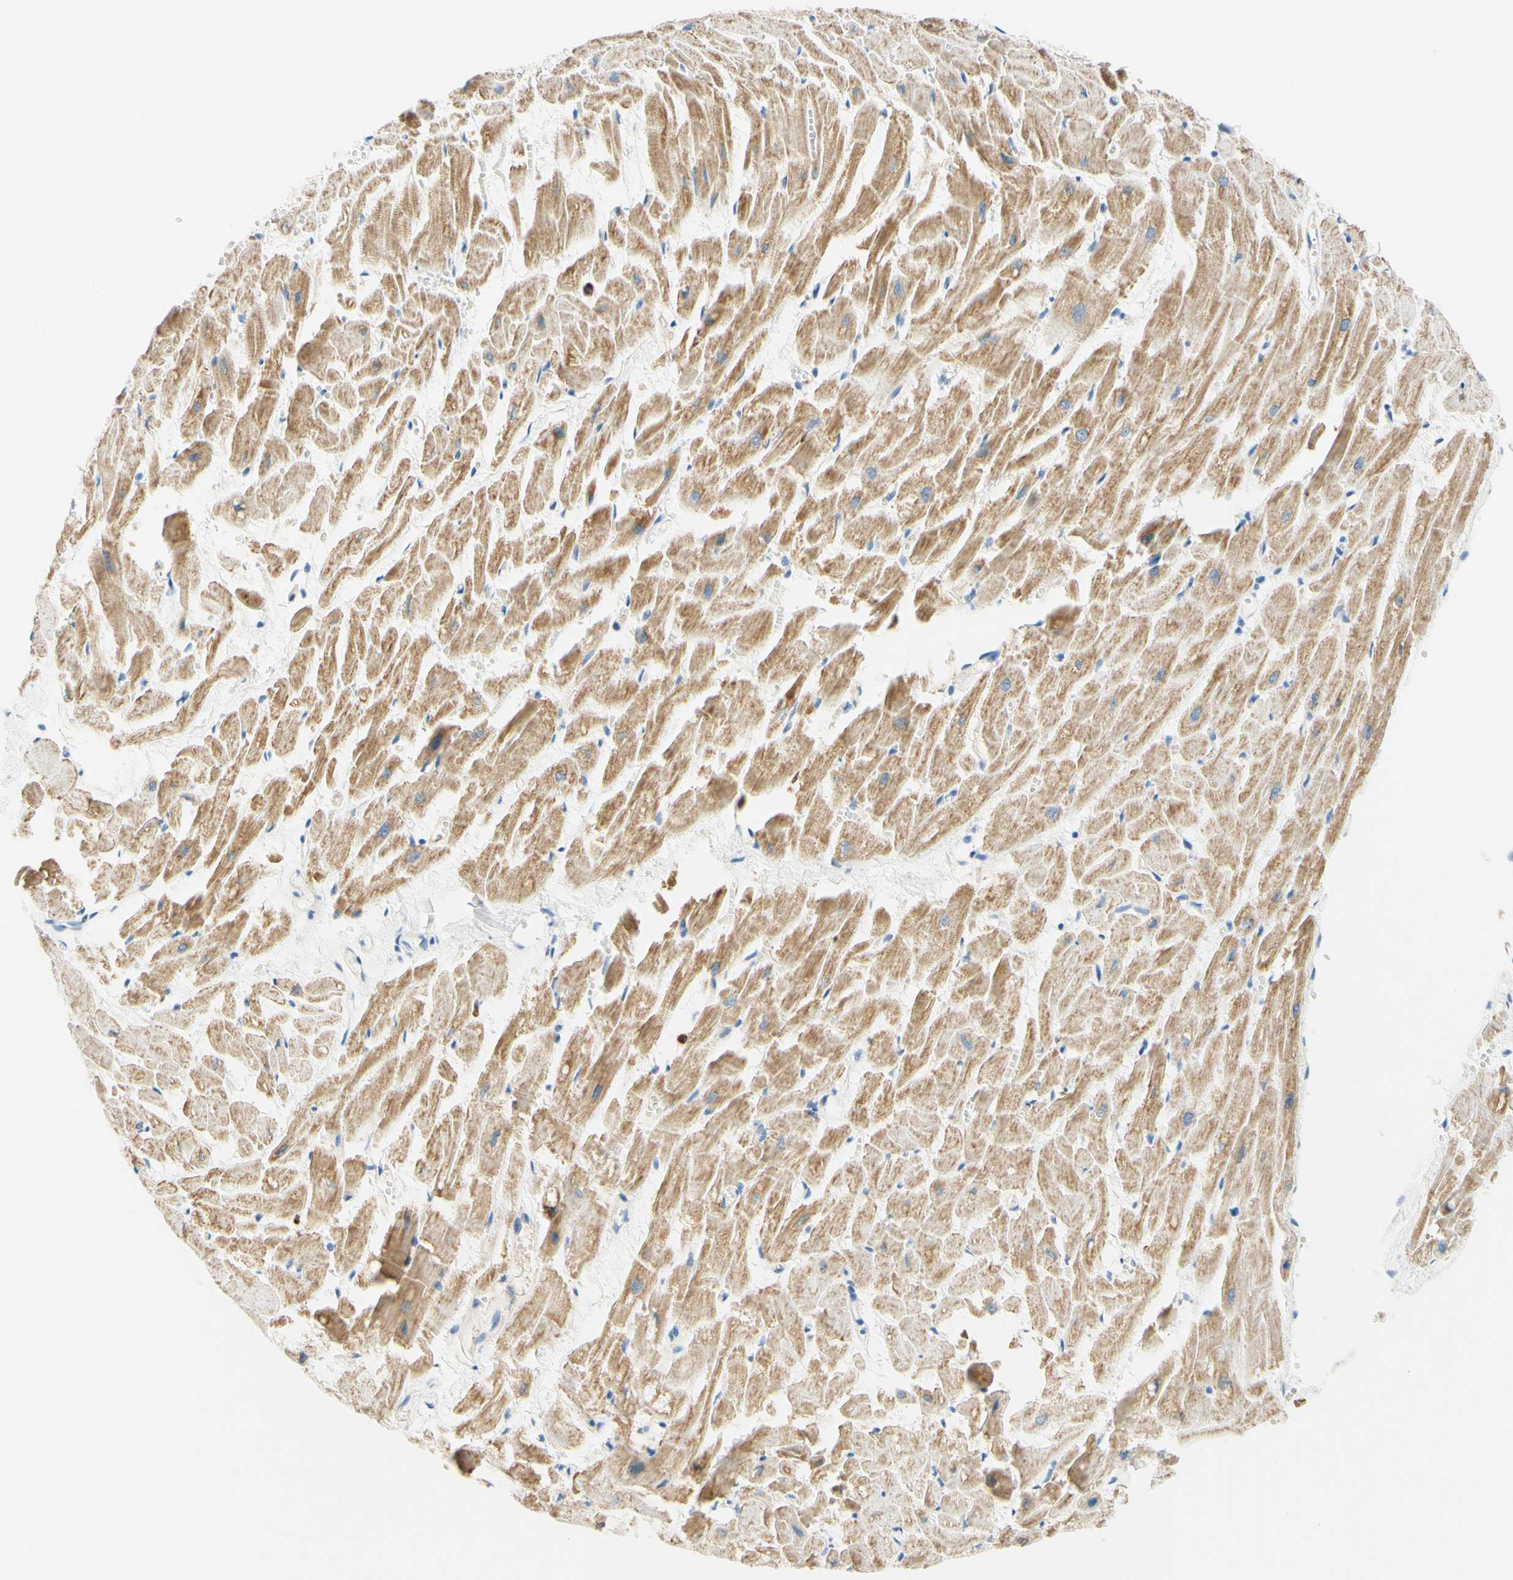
{"staining": {"intensity": "moderate", "quantity": ">75%", "location": "cytoplasmic/membranous"}, "tissue": "heart muscle", "cell_type": "Cardiomyocytes", "image_type": "normal", "snomed": [{"axis": "morphology", "description": "Normal tissue, NOS"}, {"axis": "topography", "description": "Heart"}], "caption": "Moderate cytoplasmic/membranous protein expression is appreciated in approximately >75% of cardiomyocytes in heart muscle. The staining was performed using DAB (3,3'-diaminobenzidine) to visualize the protein expression in brown, while the nuclei were stained in blue with hematoxylin (Magnification: 20x).", "gene": "TREM2", "patient": {"sex": "female", "age": 19}}